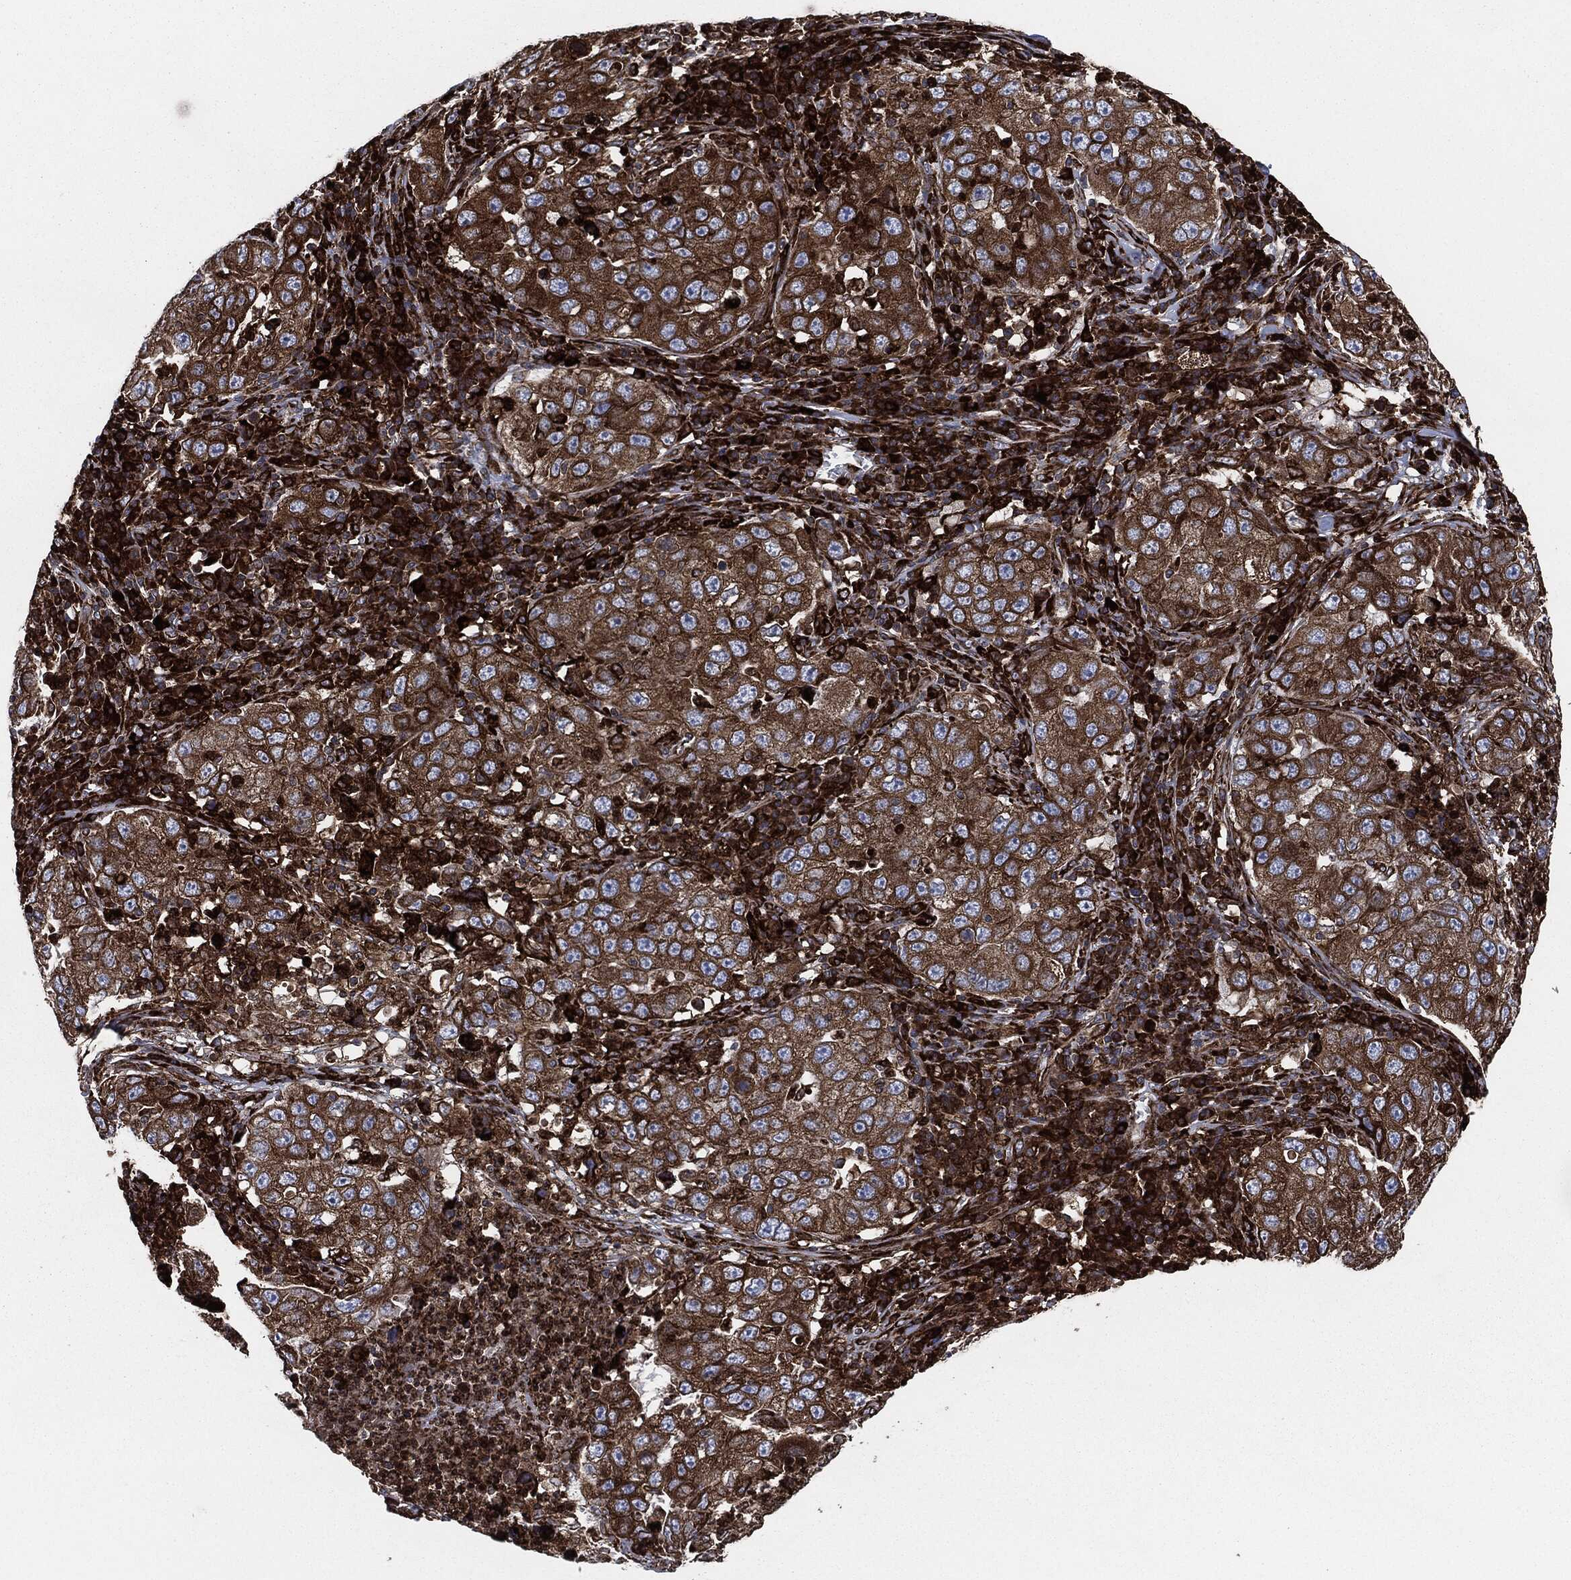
{"staining": {"intensity": "strong", "quantity": ">75%", "location": "cytoplasmic/membranous"}, "tissue": "lung cancer", "cell_type": "Tumor cells", "image_type": "cancer", "snomed": [{"axis": "morphology", "description": "Adenocarcinoma, NOS"}, {"axis": "topography", "description": "Lung"}], "caption": "Human adenocarcinoma (lung) stained with a protein marker shows strong staining in tumor cells.", "gene": "CALR", "patient": {"sex": "male", "age": 73}}